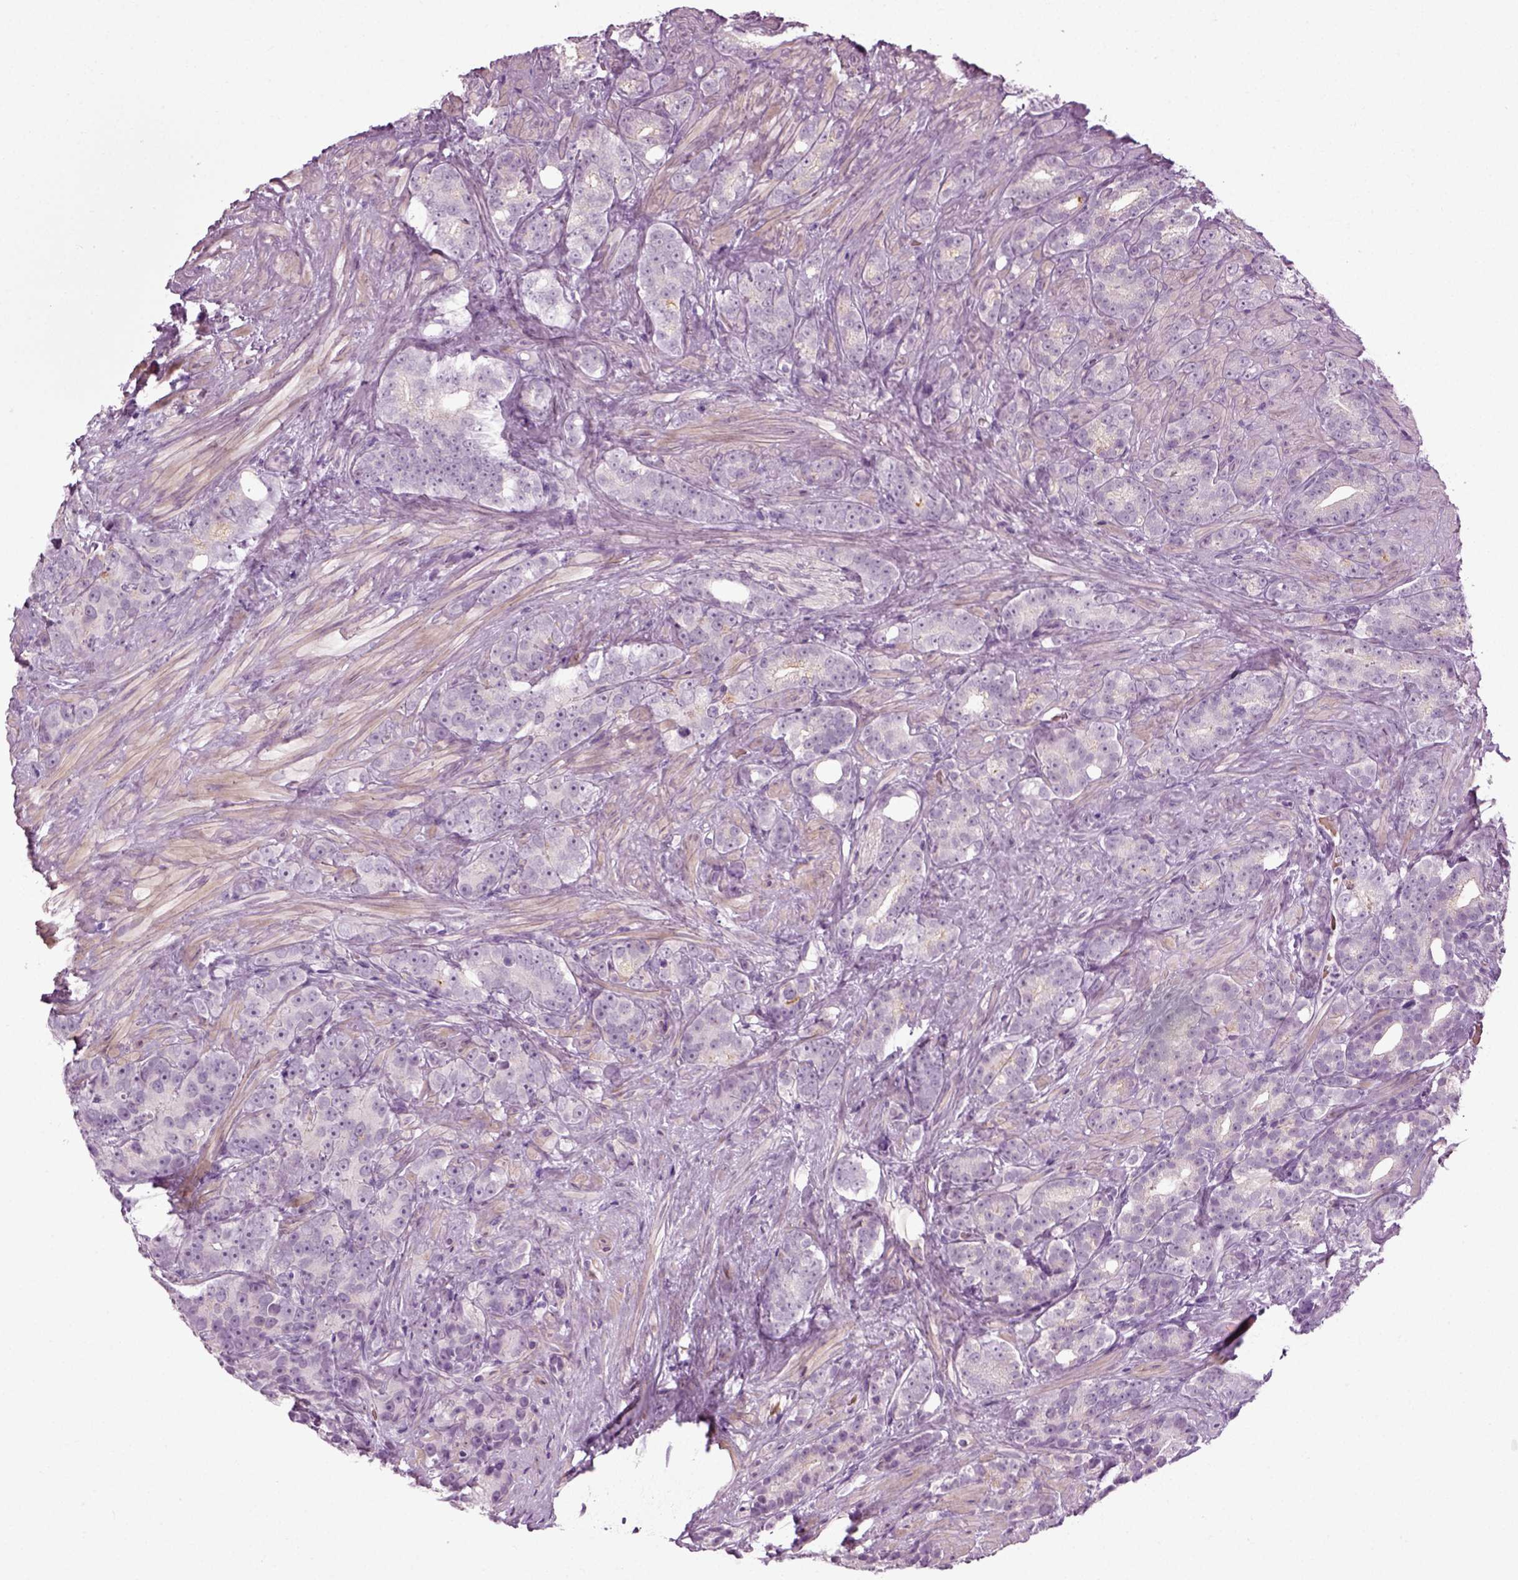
{"staining": {"intensity": "negative", "quantity": "none", "location": "none"}, "tissue": "prostate cancer", "cell_type": "Tumor cells", "image_type": "cancer", "snomed": [{"axis": "morphology", "description": "Adenocarcinoma, High grade"}, {"axis": "topography", "description": "Prostate"}], "caption": "High power microscopy micrograph of an IHC image of prostate high-grade adenocarcinoma, revealing no significant expression in tumor cells.", "gene": "ZC2HC1C", "patient": {"sex": "male", "age": 90}}